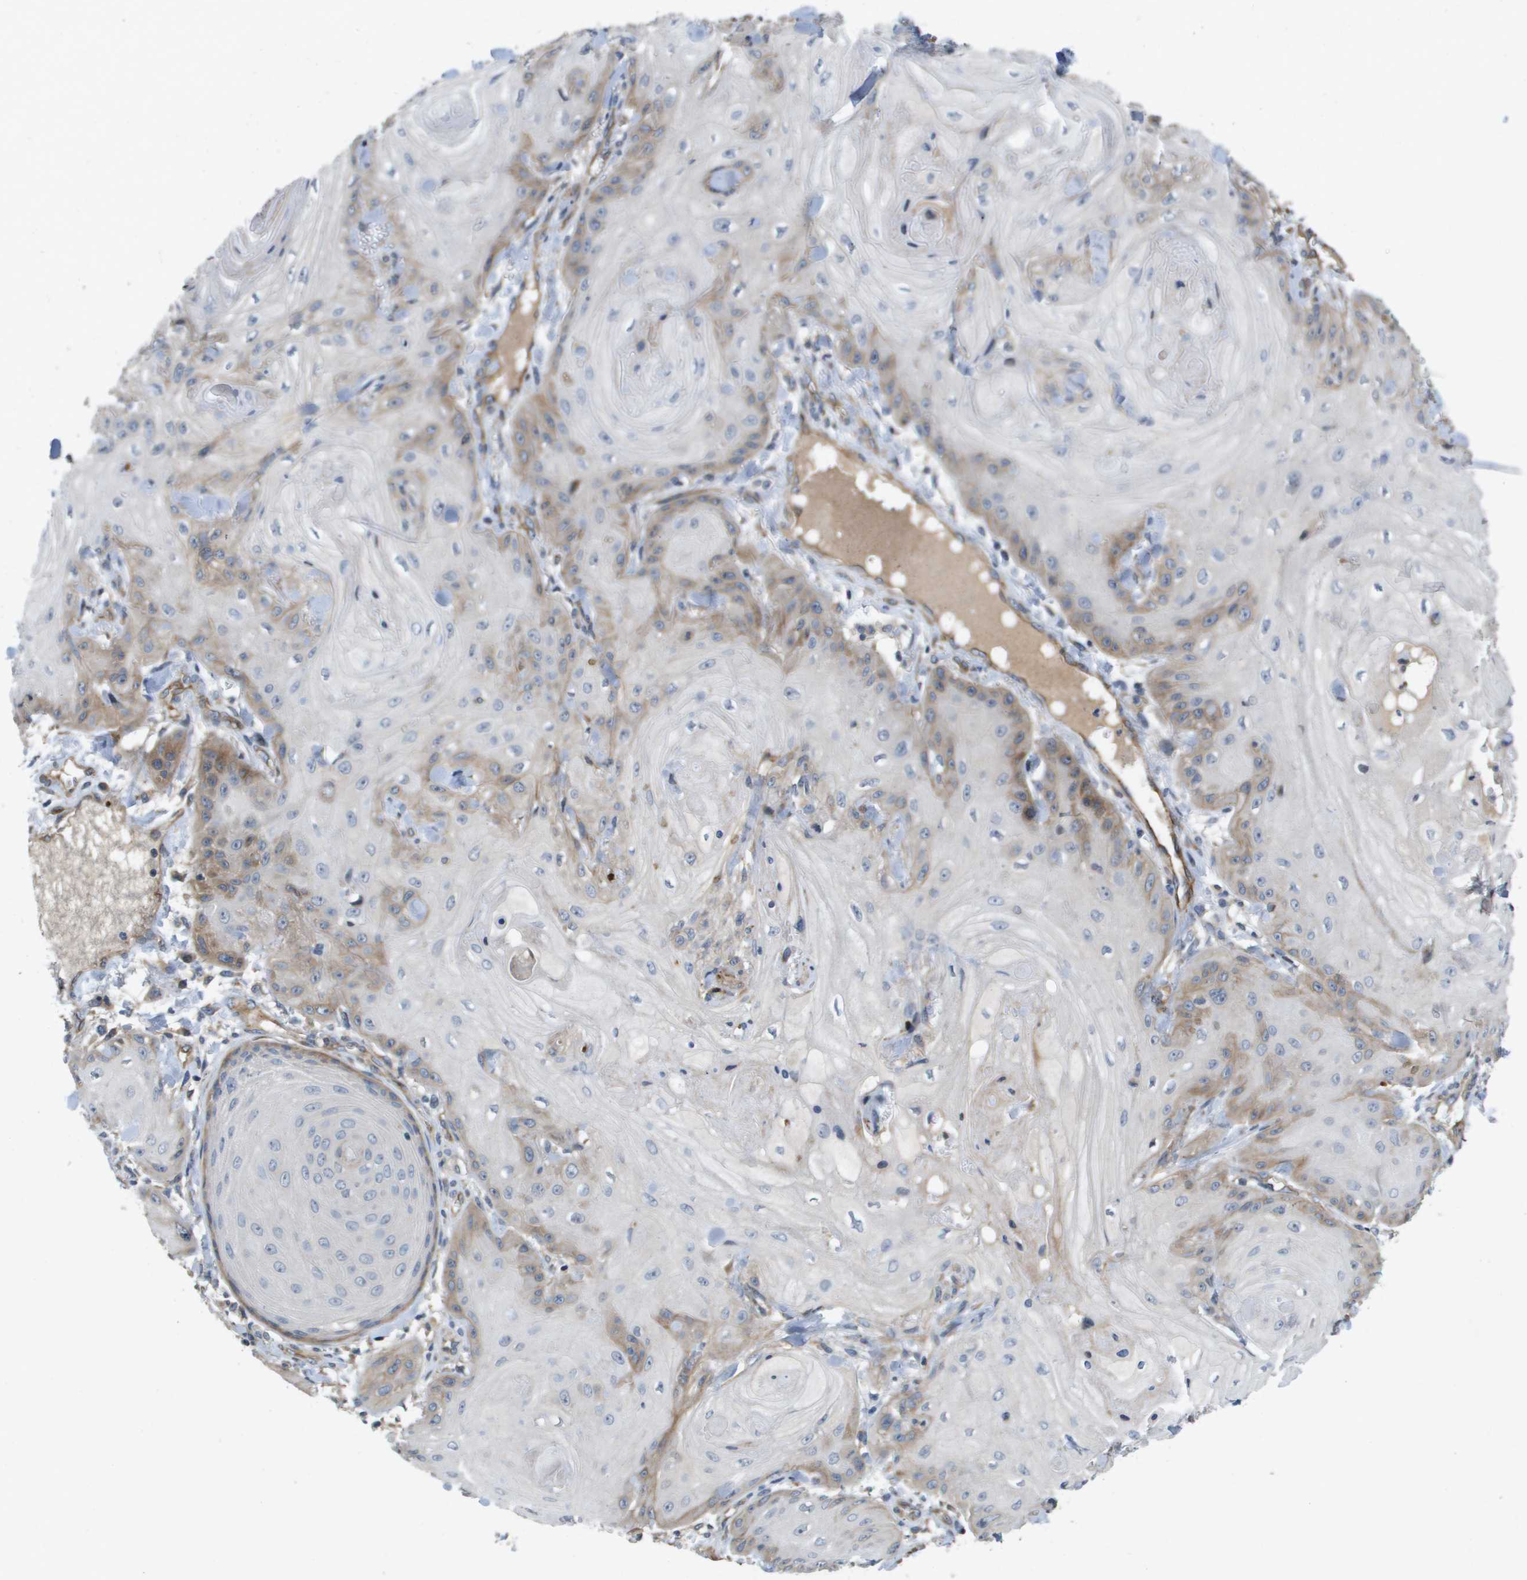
{"staining": {"intensity": "weak", "quantity": "<25%", "location": "cytoplasmic/membranous"}, "tissue": "skin cancer", "cell_type": "Tumor cells", "image_type": "cancer", "snomed": [{"axis": "morphology", "description": "Squamous cell carcinoma, NOS"}, {"axis": "topography", "description": "Skin"}], "caption": "Immunohistochemistry of human skin cancer (squamous cell carcinoma) demonstrates no positivity in tumor cells.", "gene": "ENTPD2", "patient": {"sex": "male", "age": 74}}